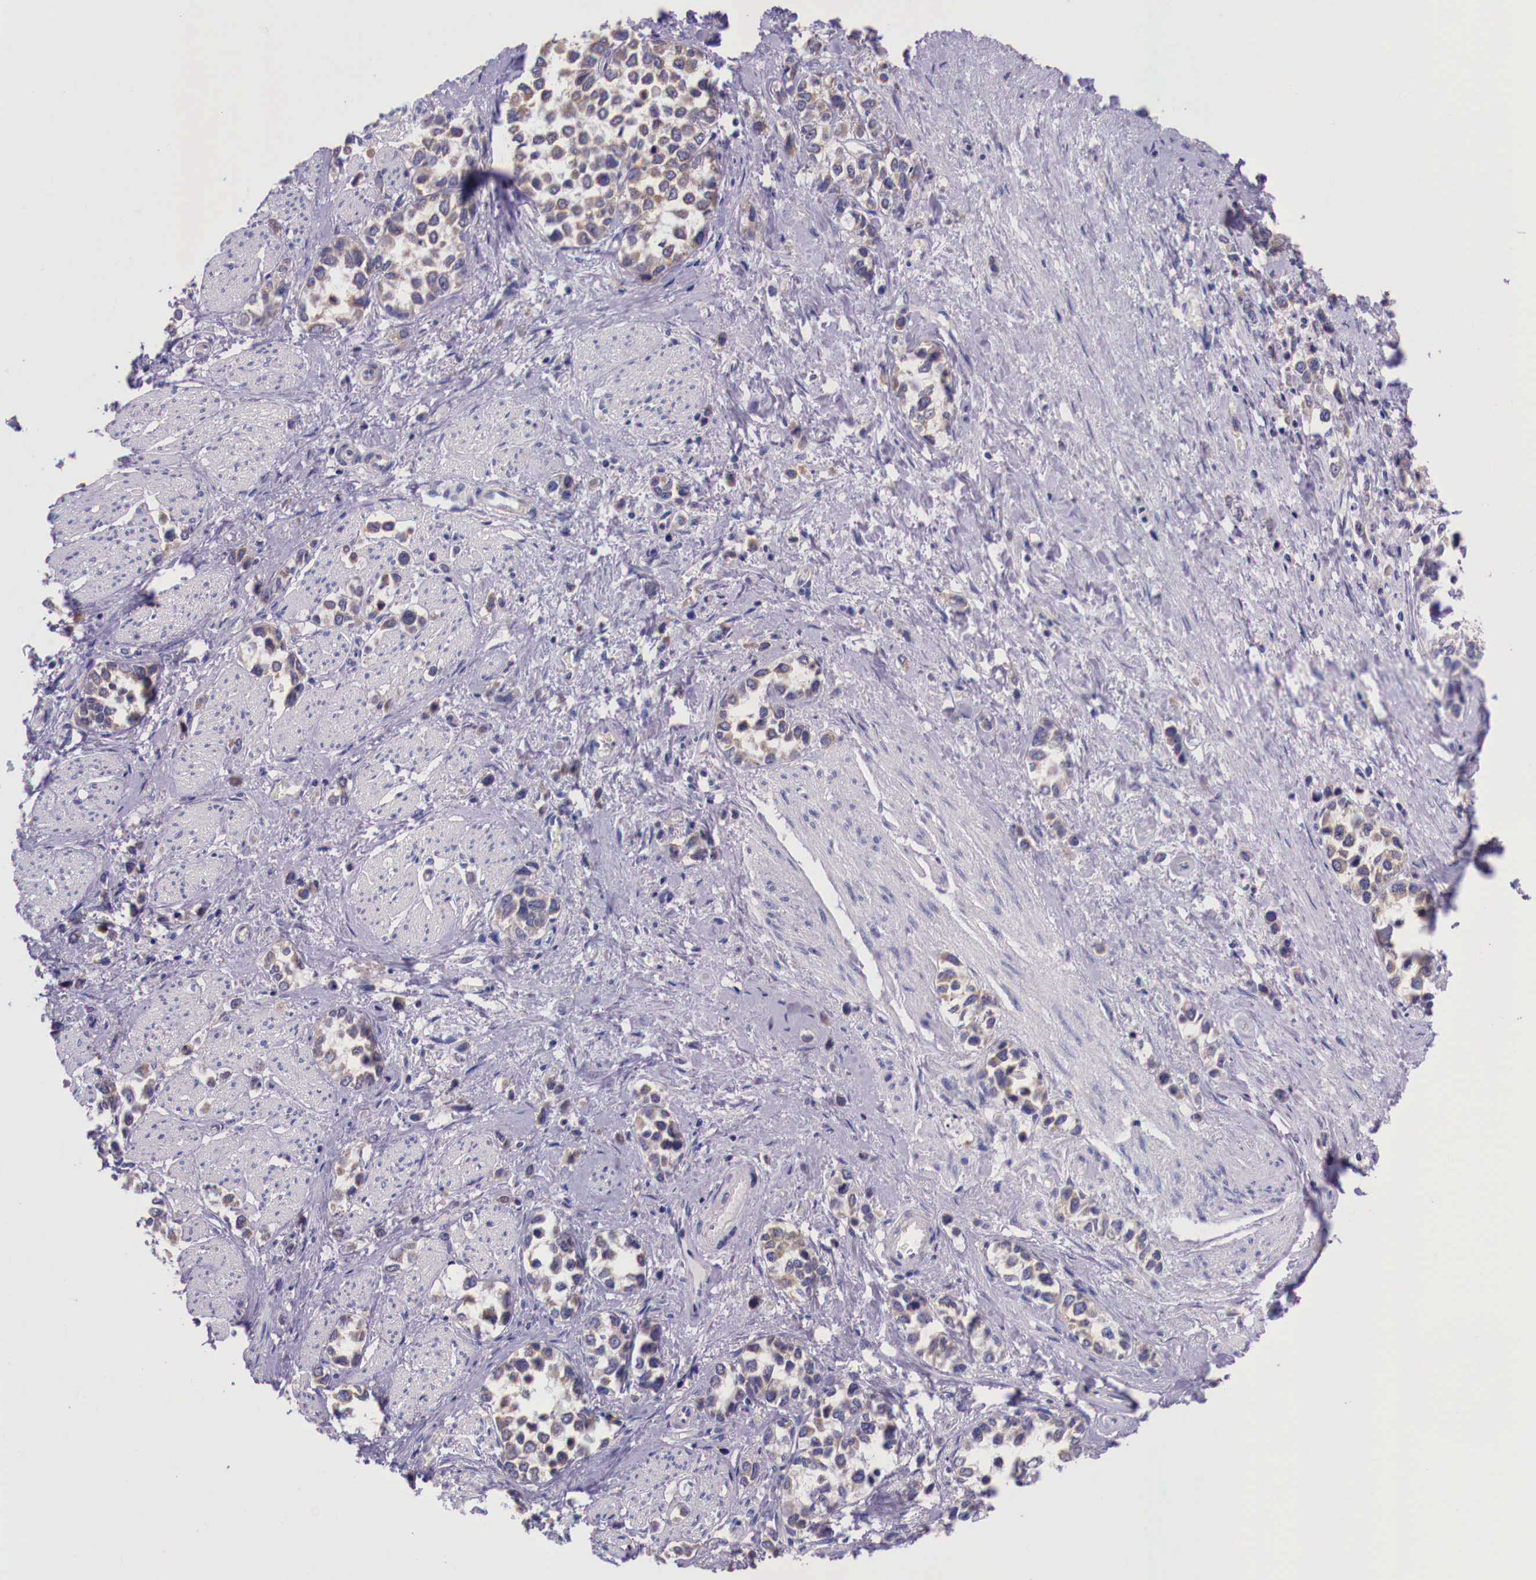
{"staining": {"intensity": "weak", "quantity": "25%-75%", "location": "cytoplasmic/membranous"}, "tissue": "stomach cancer", "cell_type": "Tumor cells", "image_type": "cancer", "snomed": [{"axis": "morphology", "description": "Adenocarcinoma, NOS"}, {"axis": "topography", "description": "Stomach, upper"}], "caption": "There is low levels of weak cytoplasmic/membranous staining in tumor cells of stomach adenocarcinoma, as demonstrated by immunohistochemical staining (brown color).", "gene": "GRIPAP1", "patient": {"sex": "male", "age": 76}}